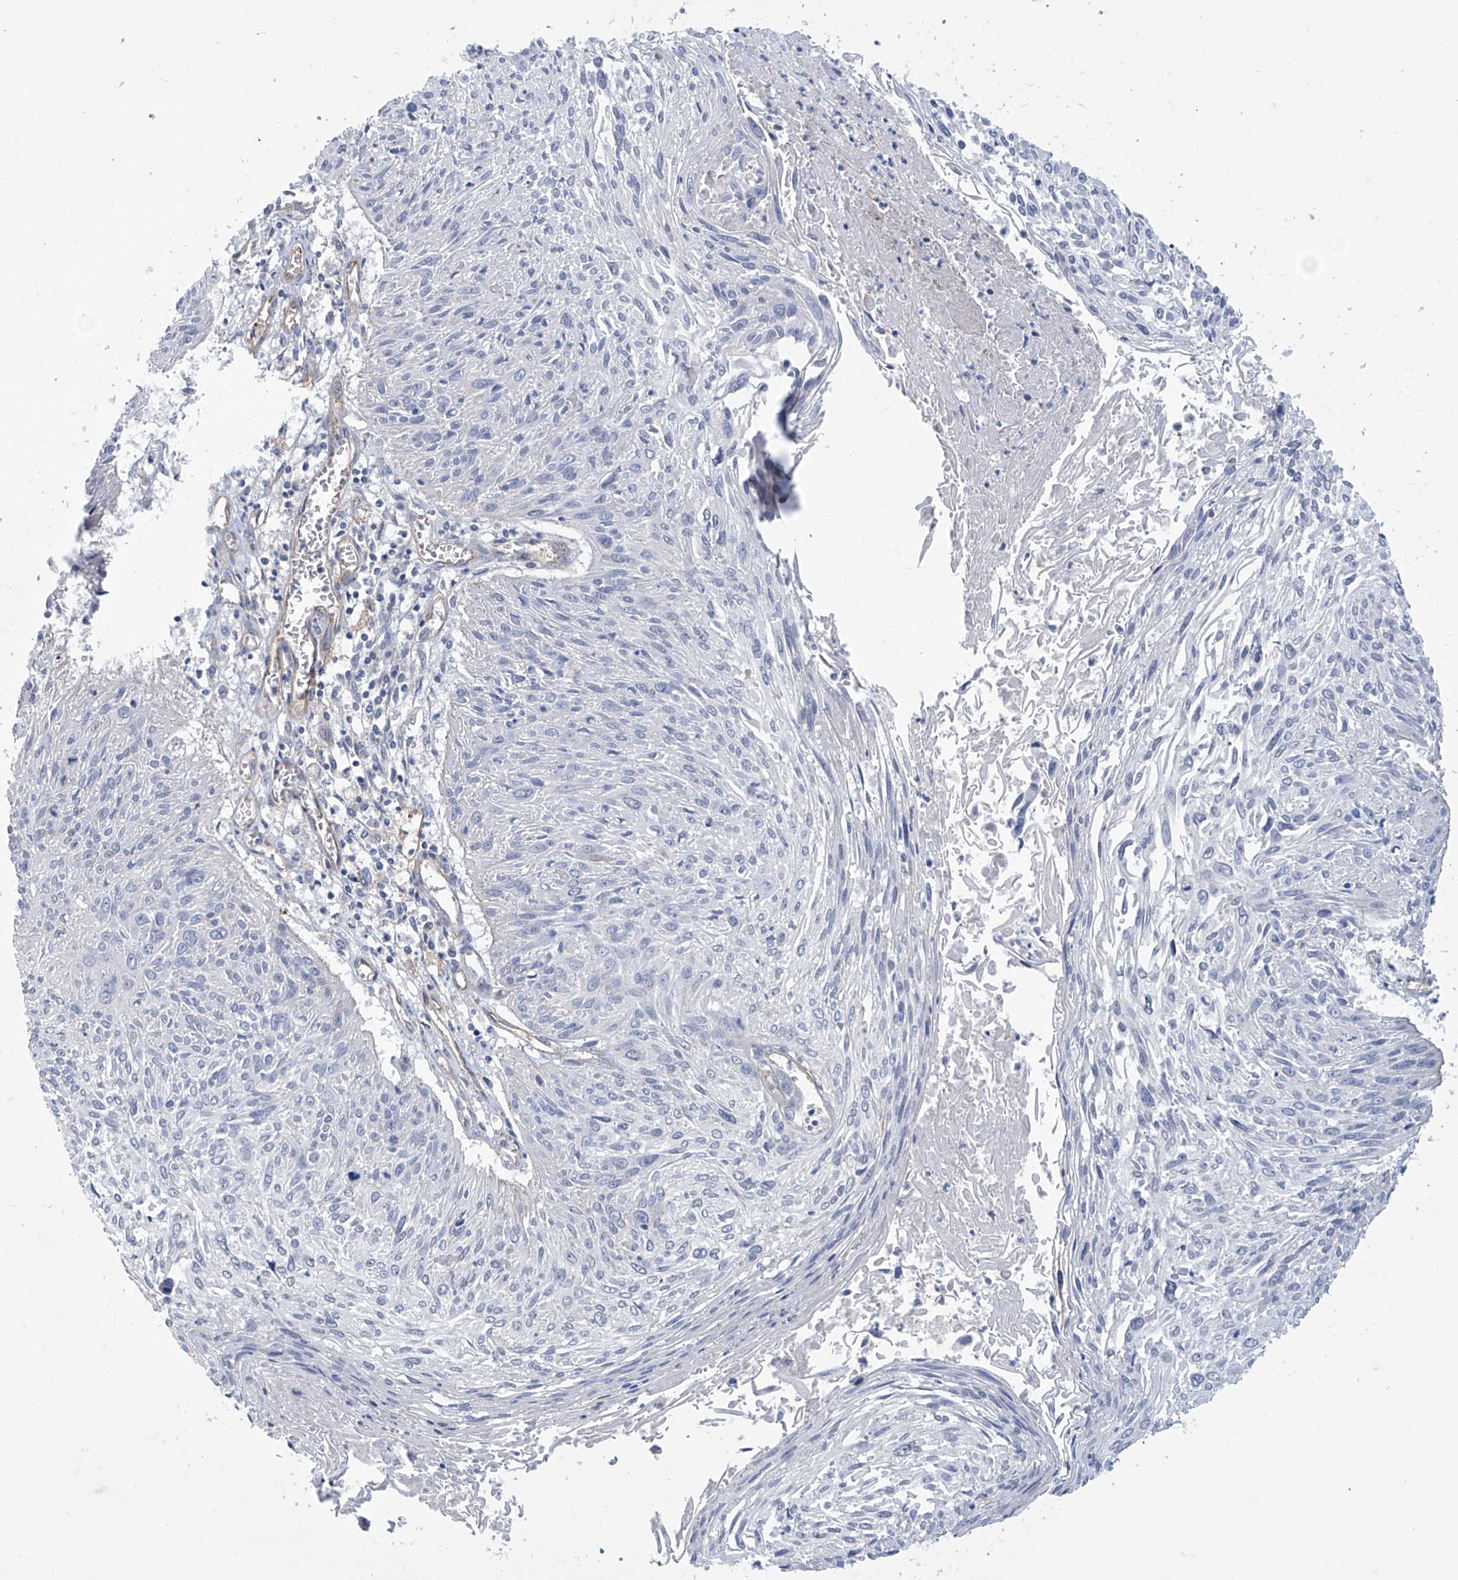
{"staining": {"intensity": "negative", "quantity": "none", "location": "none"}, "tissue": "cervical cancer", "cell_type": "Tumor cells", "image_type": "cancer", "snomed": [{"axis": "morphology", "description": "Squamous cell carcinoma, NOS"}, {"axis": "topography", "description": "Cervix"}], "caption": "Human squamous cell carcinoma (cervical) stained for a protein using IHC displays no staining in tumor cells.", "gene": "ABHD13", "patient": {"sex": "female", "age": 51}}